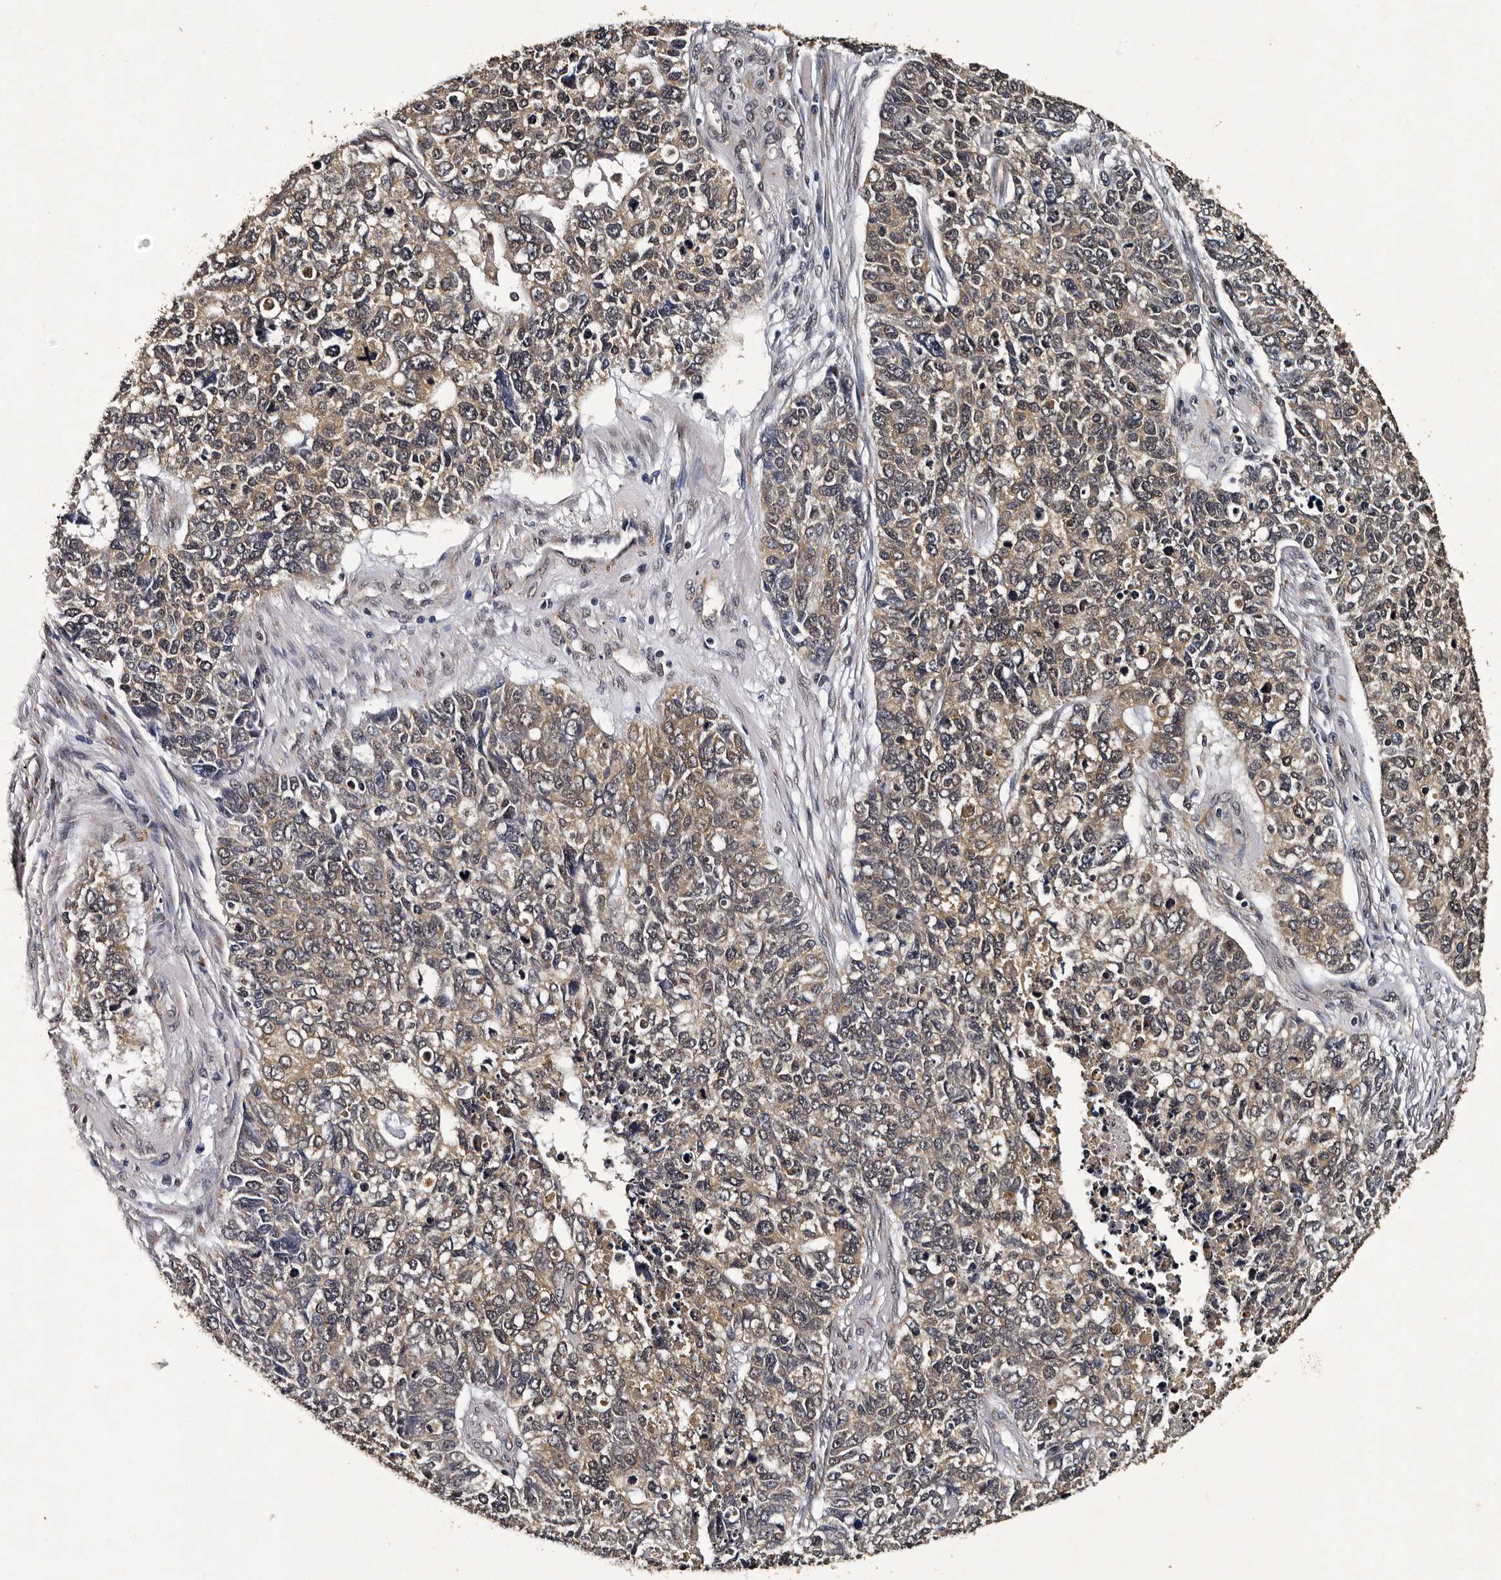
{"staining": {"intensity": "weak", "quantity": ">75%", "location": "cytoplasmic/membranous,nuclear"}, "tissue": "cervical cancer", "cell_type": "Tumor cells", "image_type": "cancer", "snomed": [{"axis": "morphology", "description": "Squamous cell carcinoma, NOS"}, {"axis": "topography", "description": "Cervix"}], "caption": "Protein positivity by immunohistochemistry displays weak cytoplasmic/membranous and nuclear positivity in approximately >75% of tumor cells in cervical squamous cell carcinoma.", "gene": "CPNE3", "patient": {"sex": "female", "age": 63}}